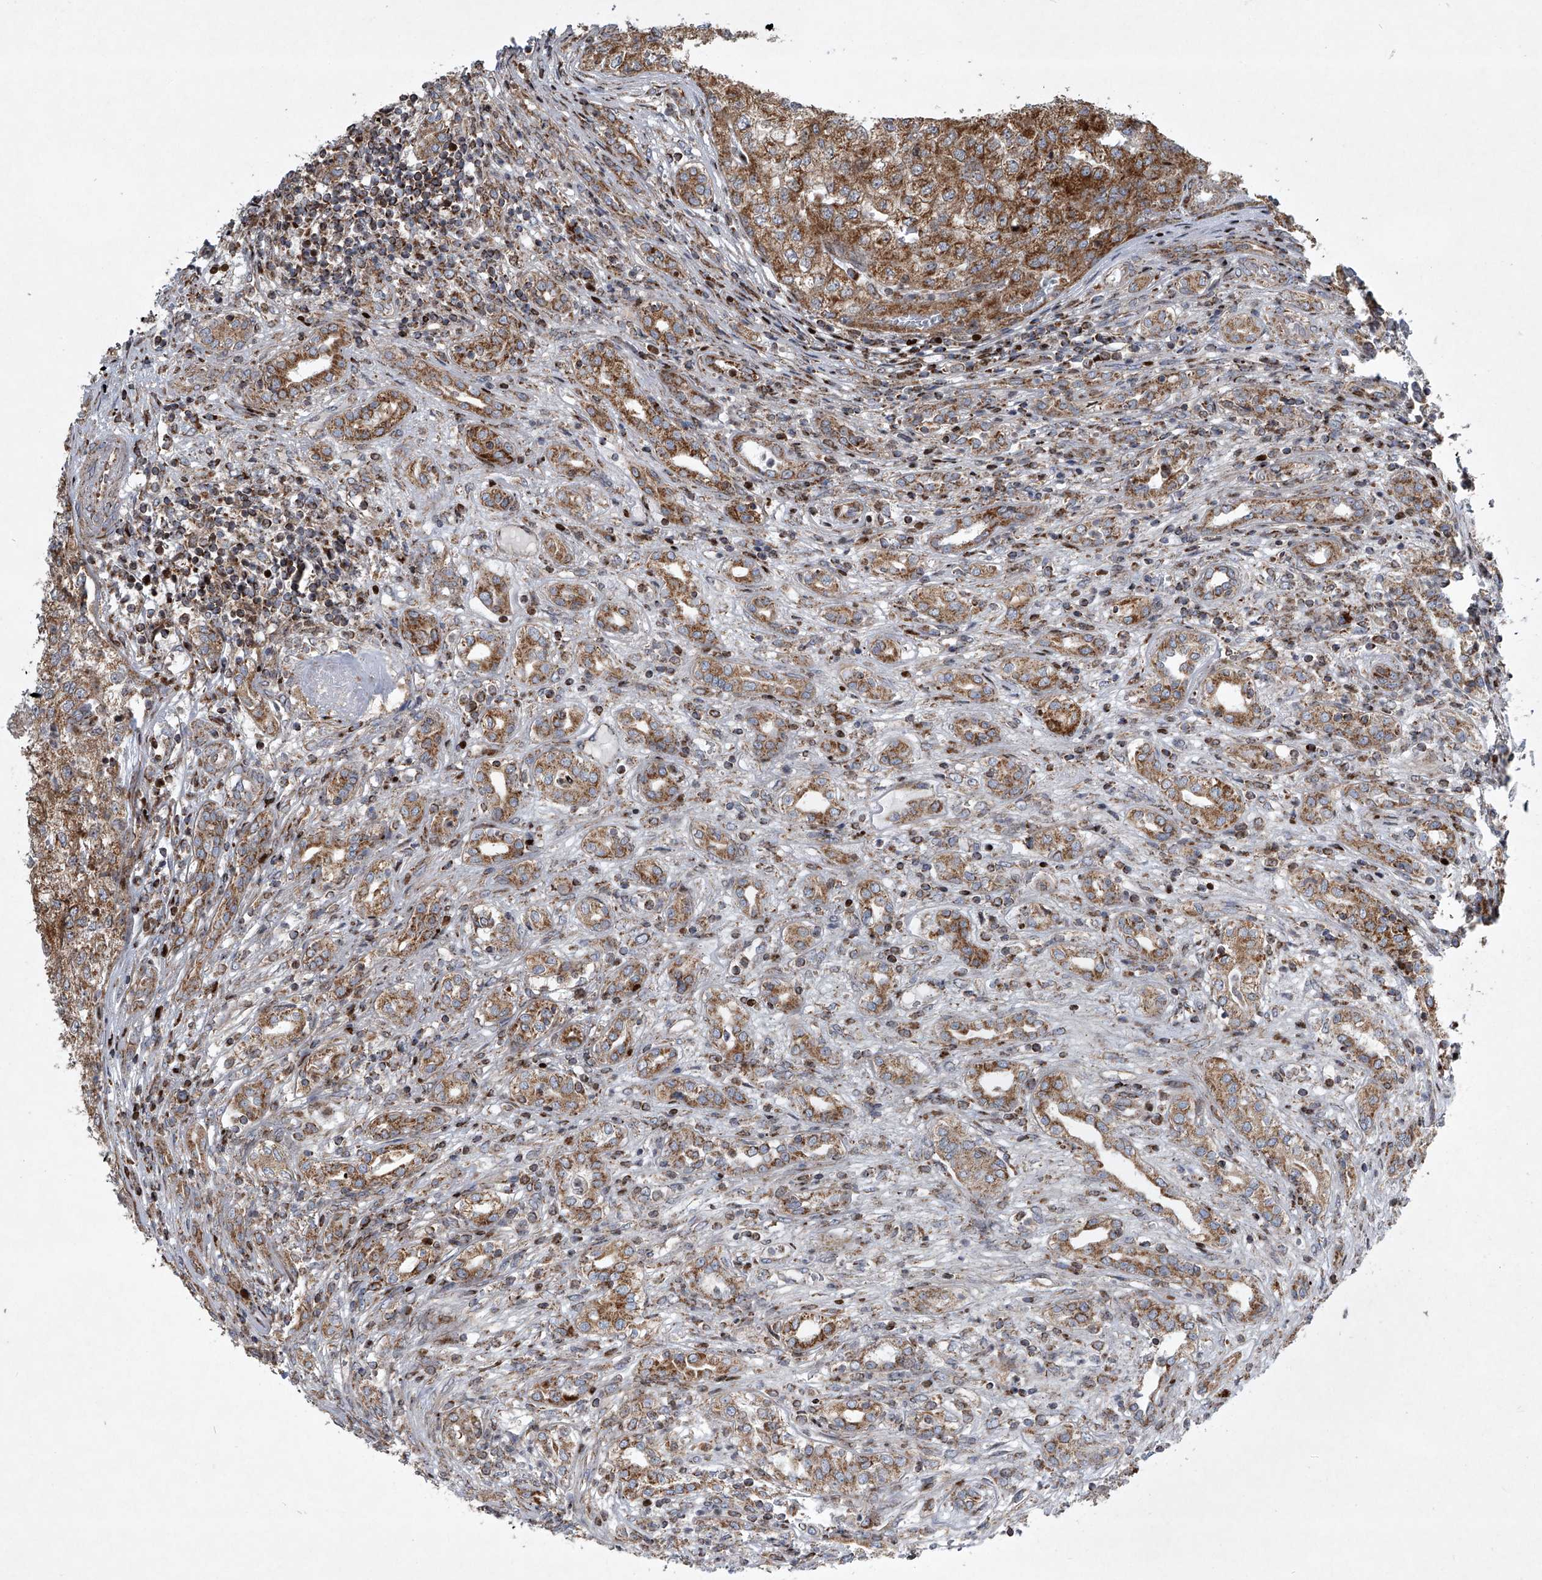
{"staining": {"intensity": "moderate", "quantity": ">75%", "location": "cytoplasmic/membranous"}, "tissue": "renal cancer", "cell_type": "Tumor cells", "image_type": "cancer", "snomed": [{"axis": "morphology", "description": "Adenocarcinoma, NOS"}, {"axis": "topography", "description": "Kidney"}], "caption": "A medium amount of moderate cytoplasmic/membranous expression is seen in about >75% of tumor cells in renal adenocarcinoma tissue.", "gene": "STRADA", "patient": {"sex": "female", "age": 54}}